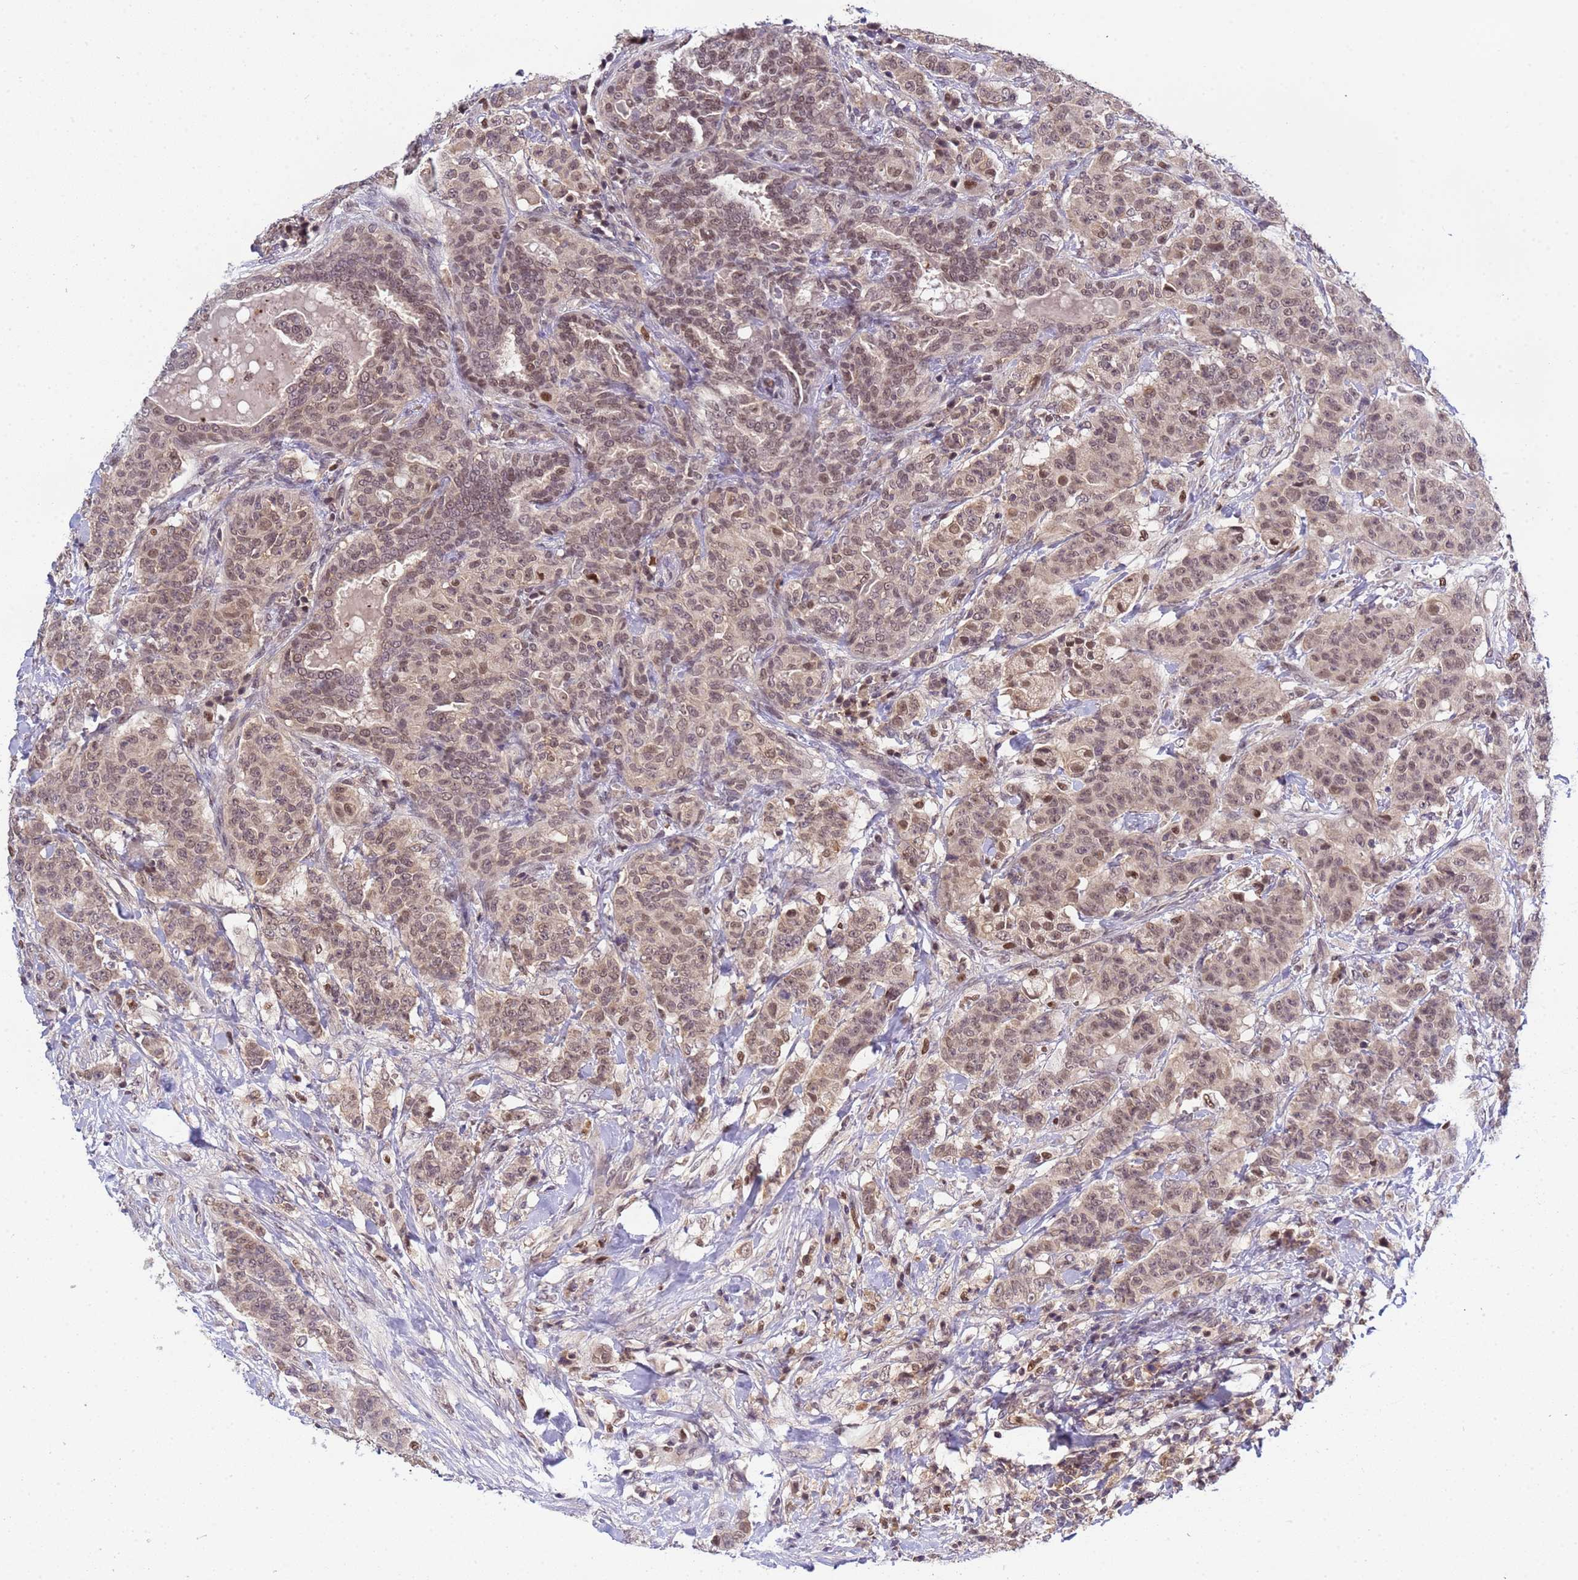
{"staining": {"intensity": "moderate", "quantity": ">75%", "location": "nuclear"}, "tissue": "breast cancer", "cell_type": "Tumor cells", "image_type": "cancer", "snomed": [{"axis": "morphology", "description": "Duct carcinoma"}, {"axis": "topography", "description": "Breast"}], "caption": "A micrograph of breast invasive ductal carcinoma stained for a protein exhibits moderate nuclear brown staining in tumor cells.", "gene": "CD53", "patient": {"sex": "female", "age": 40}}